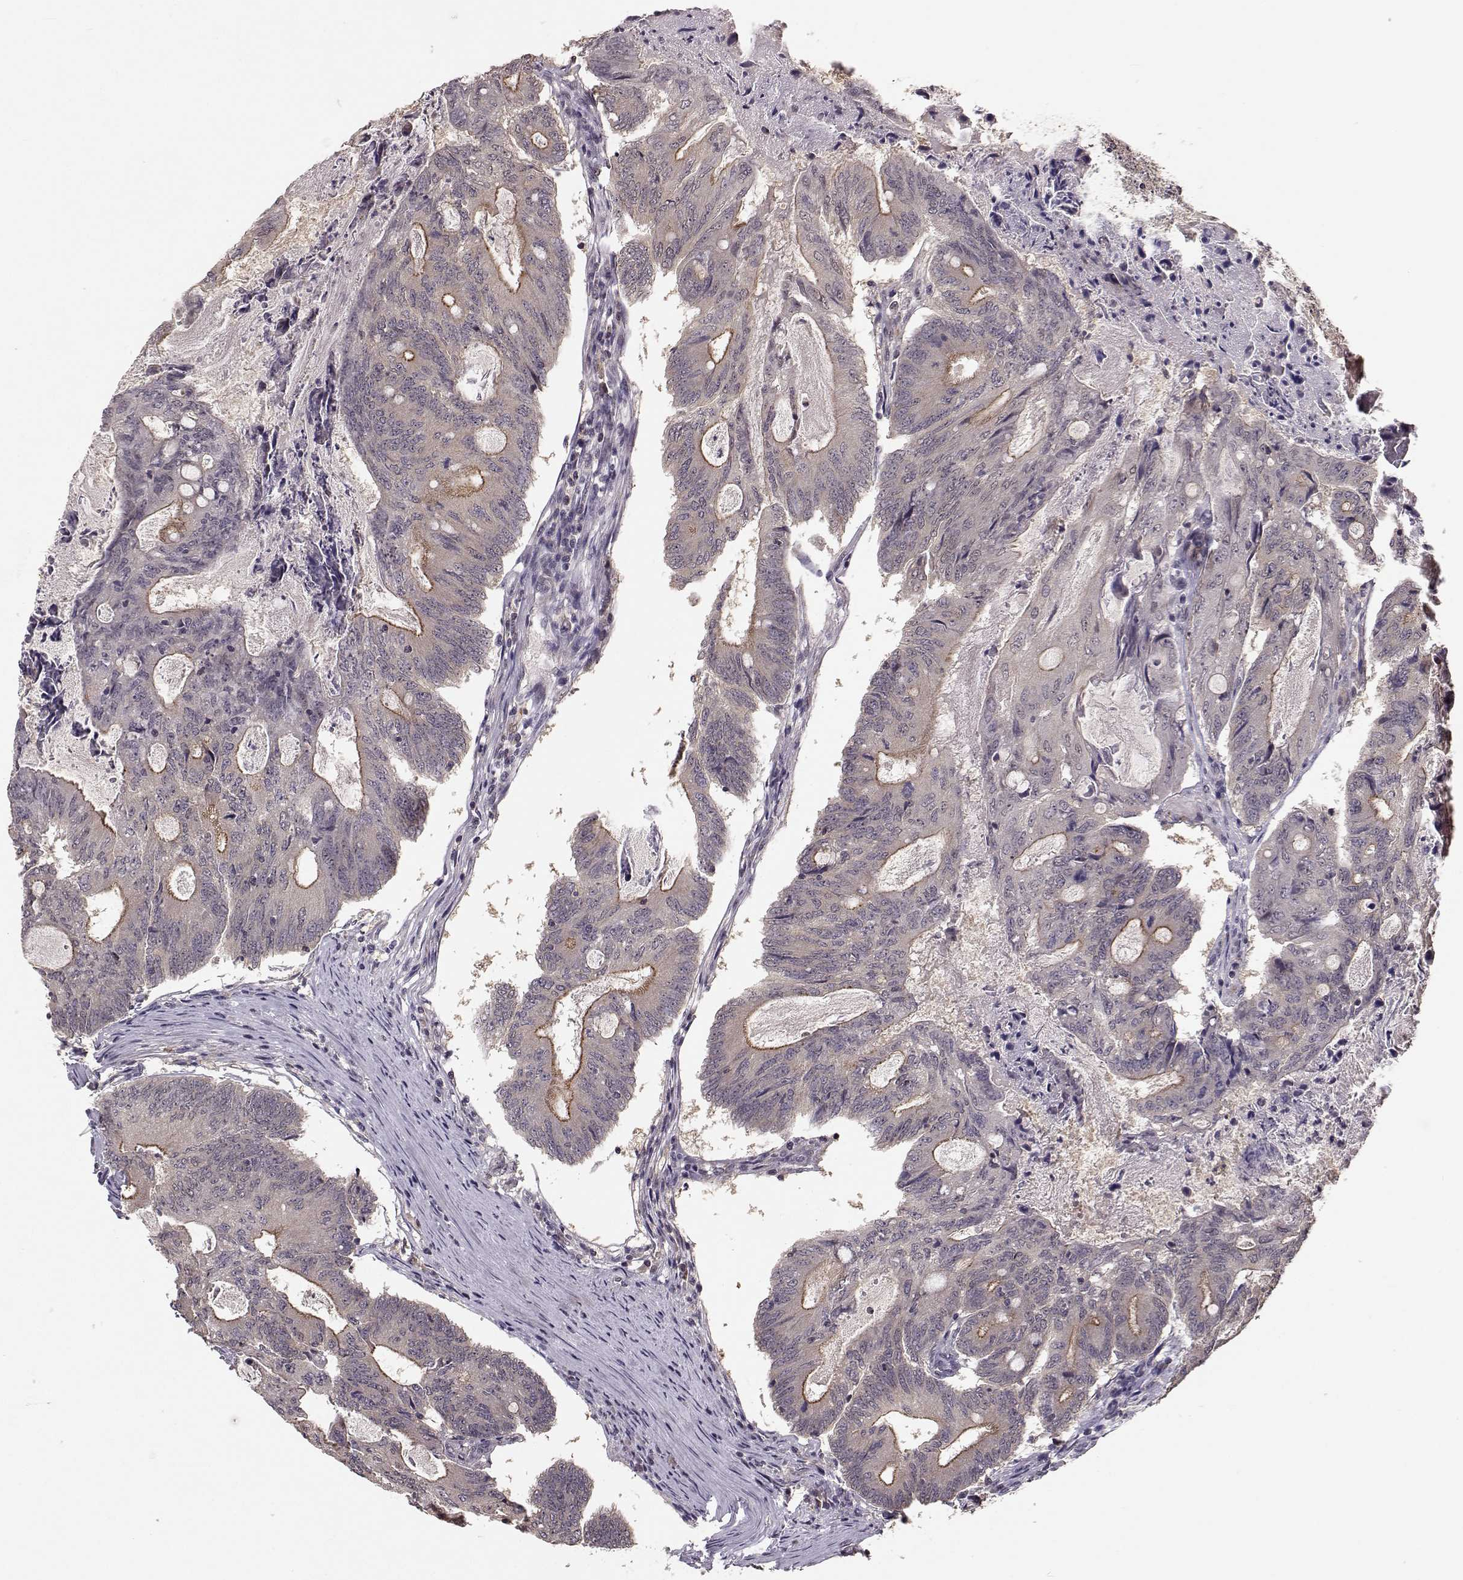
{"staining": {"intensity": "strong", "quantity": "<25%", "location": "cytoplasmic/membranous"}, "tissue": "colorectal cancer", "cell_type": "Tumor cells", "image_type": "cancer", "snomed": [{"axis": "morphology", "description": "Adenocarcinoma, NOS"}, {"axis": "topography", "description": "Colon"}], "caption": "Protein expression analysis of colorectal cancer (adenocarcinoma) exhibits strong cytoplasmic/membranous positivity in about <25% of tumor cells. The protein of interest is stained brown, and the nuclei are stained in blue (DAB (3,3'-diaminobenzidine) IHC with brightfield microscopy, high magnification).", "gene": "PLEKHG3", "patient": {"sex": "female", "age": 70}}